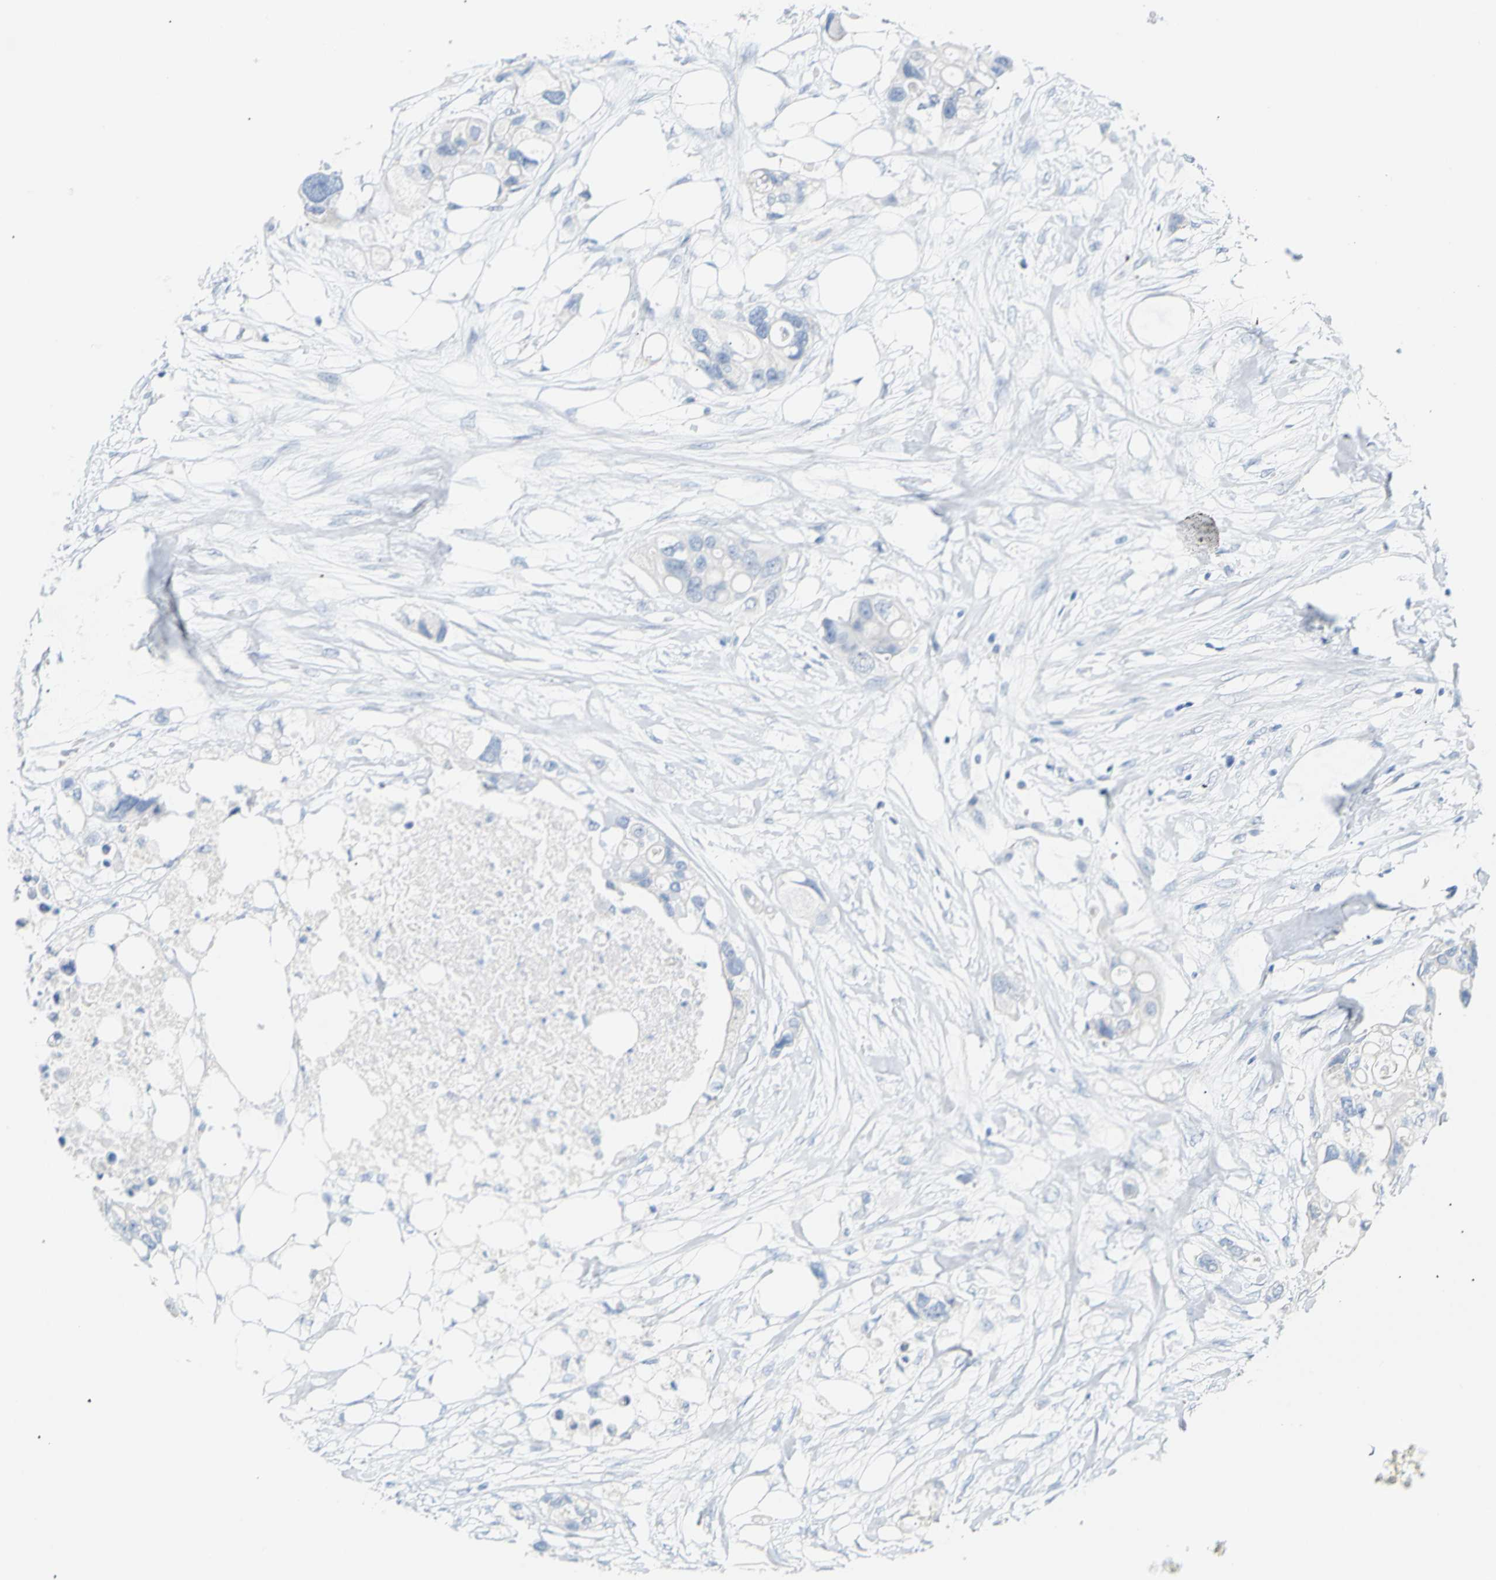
{"staining": {"intensity": "negative", "quantity": "none", "location": "none"}, "tissue": "colorectal cancer", "cell_type": "Tumor cells", "image_type": "cancer", "snomed": [{"axis": "morphology", "description": "Adenocarcinoma, NOS"}, {"axis": "topography", "description": "Colon"}], "caption": "Tumor cells are negative for protein expression in human colorectal adenocarcinoma.", "gene": "OPN1SW", "patient": {"sex": "female", "age": 57}}